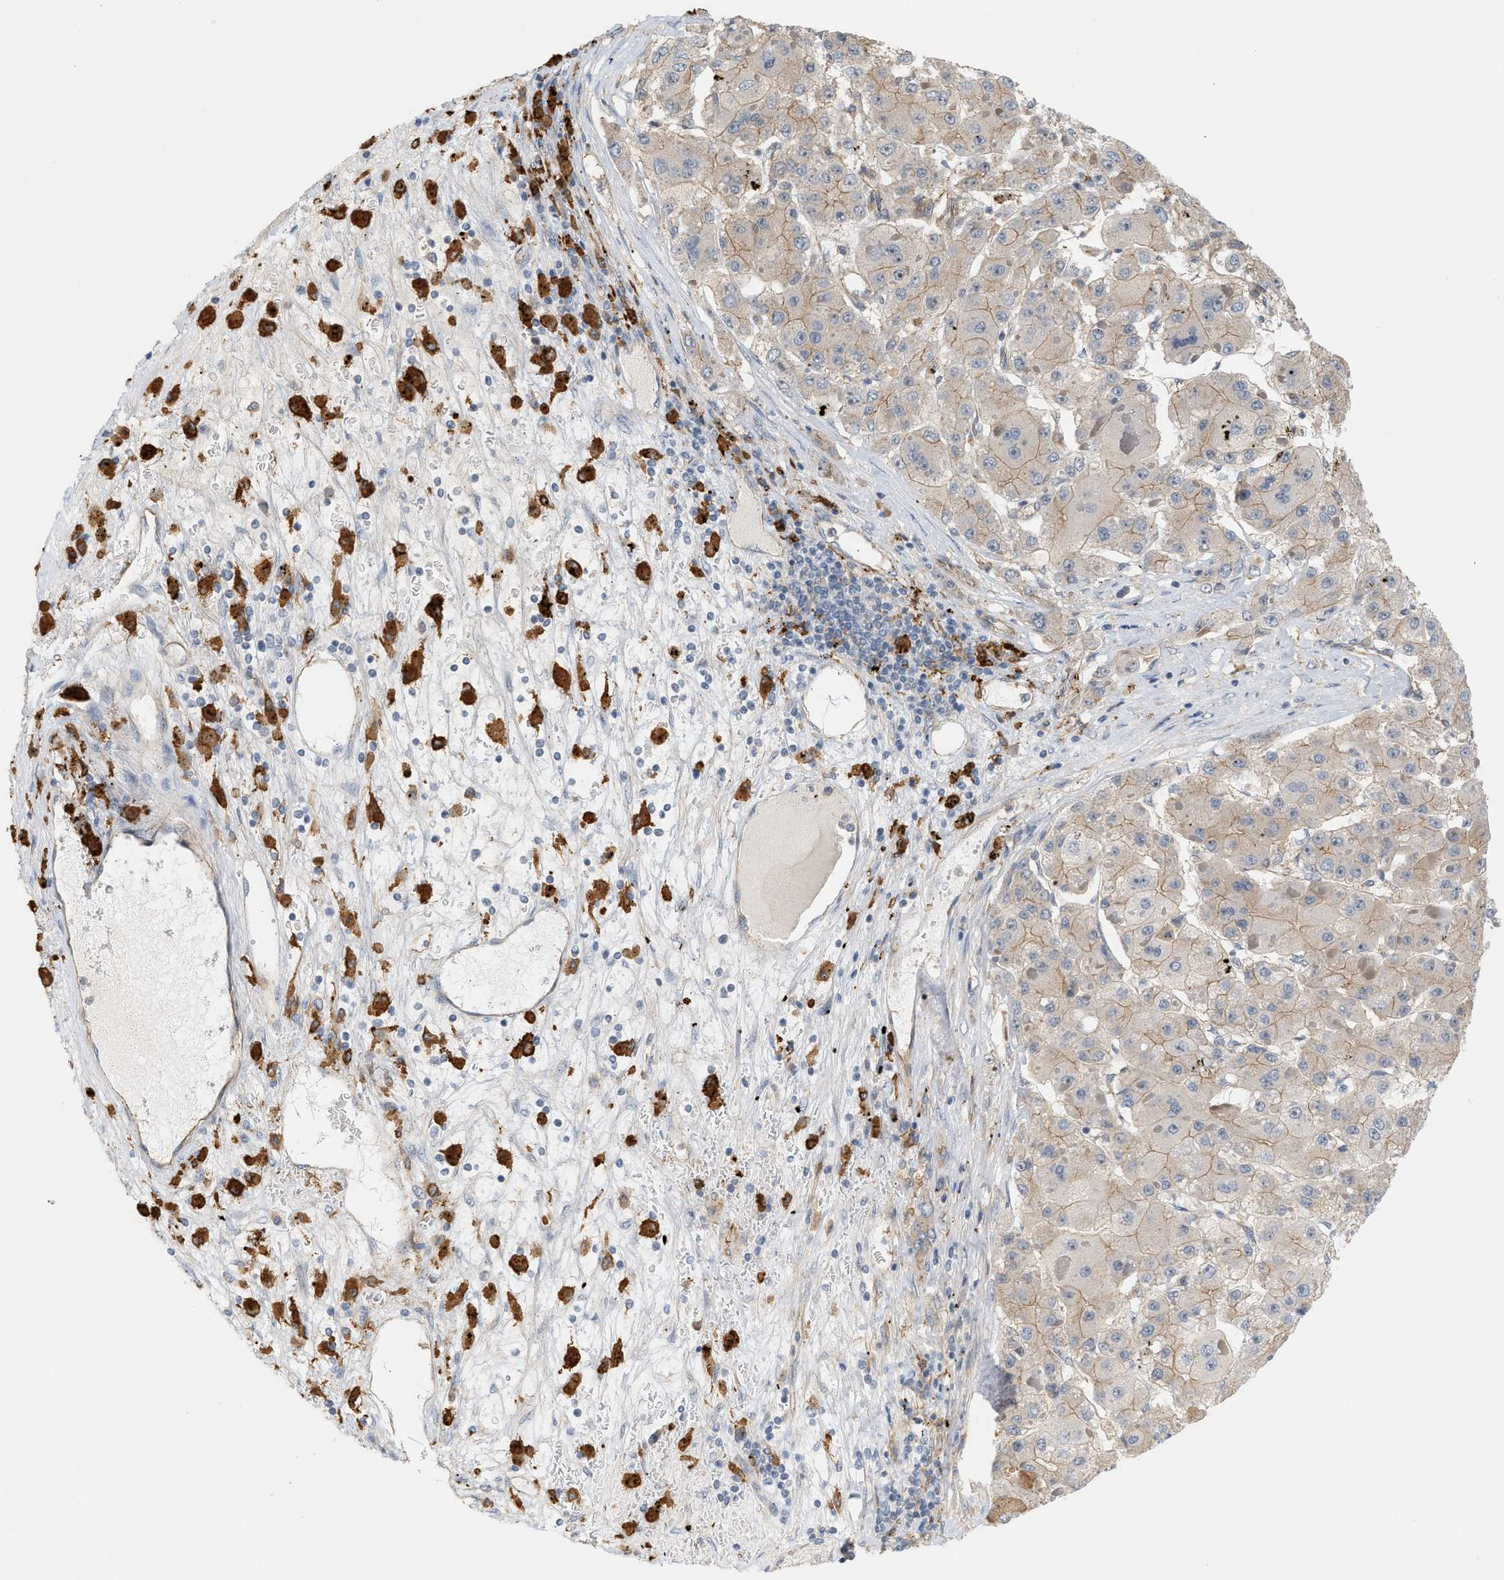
{"staining": {"intensity": "weak", "quantity": ">75%", "location": "cytoplasmic/membranous"}, "tissue": "liver cancer", "cell_type": "Tumor cells", "image_type": "cancer", "snomed": [{"axis": "morphology", "description": "Carcinoma, Hepatocellular, NOS"}, {"axis": "topography", "description": "Liver"}], "caption": "This is an image of immunohistochemistry (IHC) staining of hepatocellular carcinoma (liver), which shows weak positivity in the cytoplasmic/membranous of tumor cells.", "gene": "CTXN1", "patient": {"sex": "female", "age": 73}}